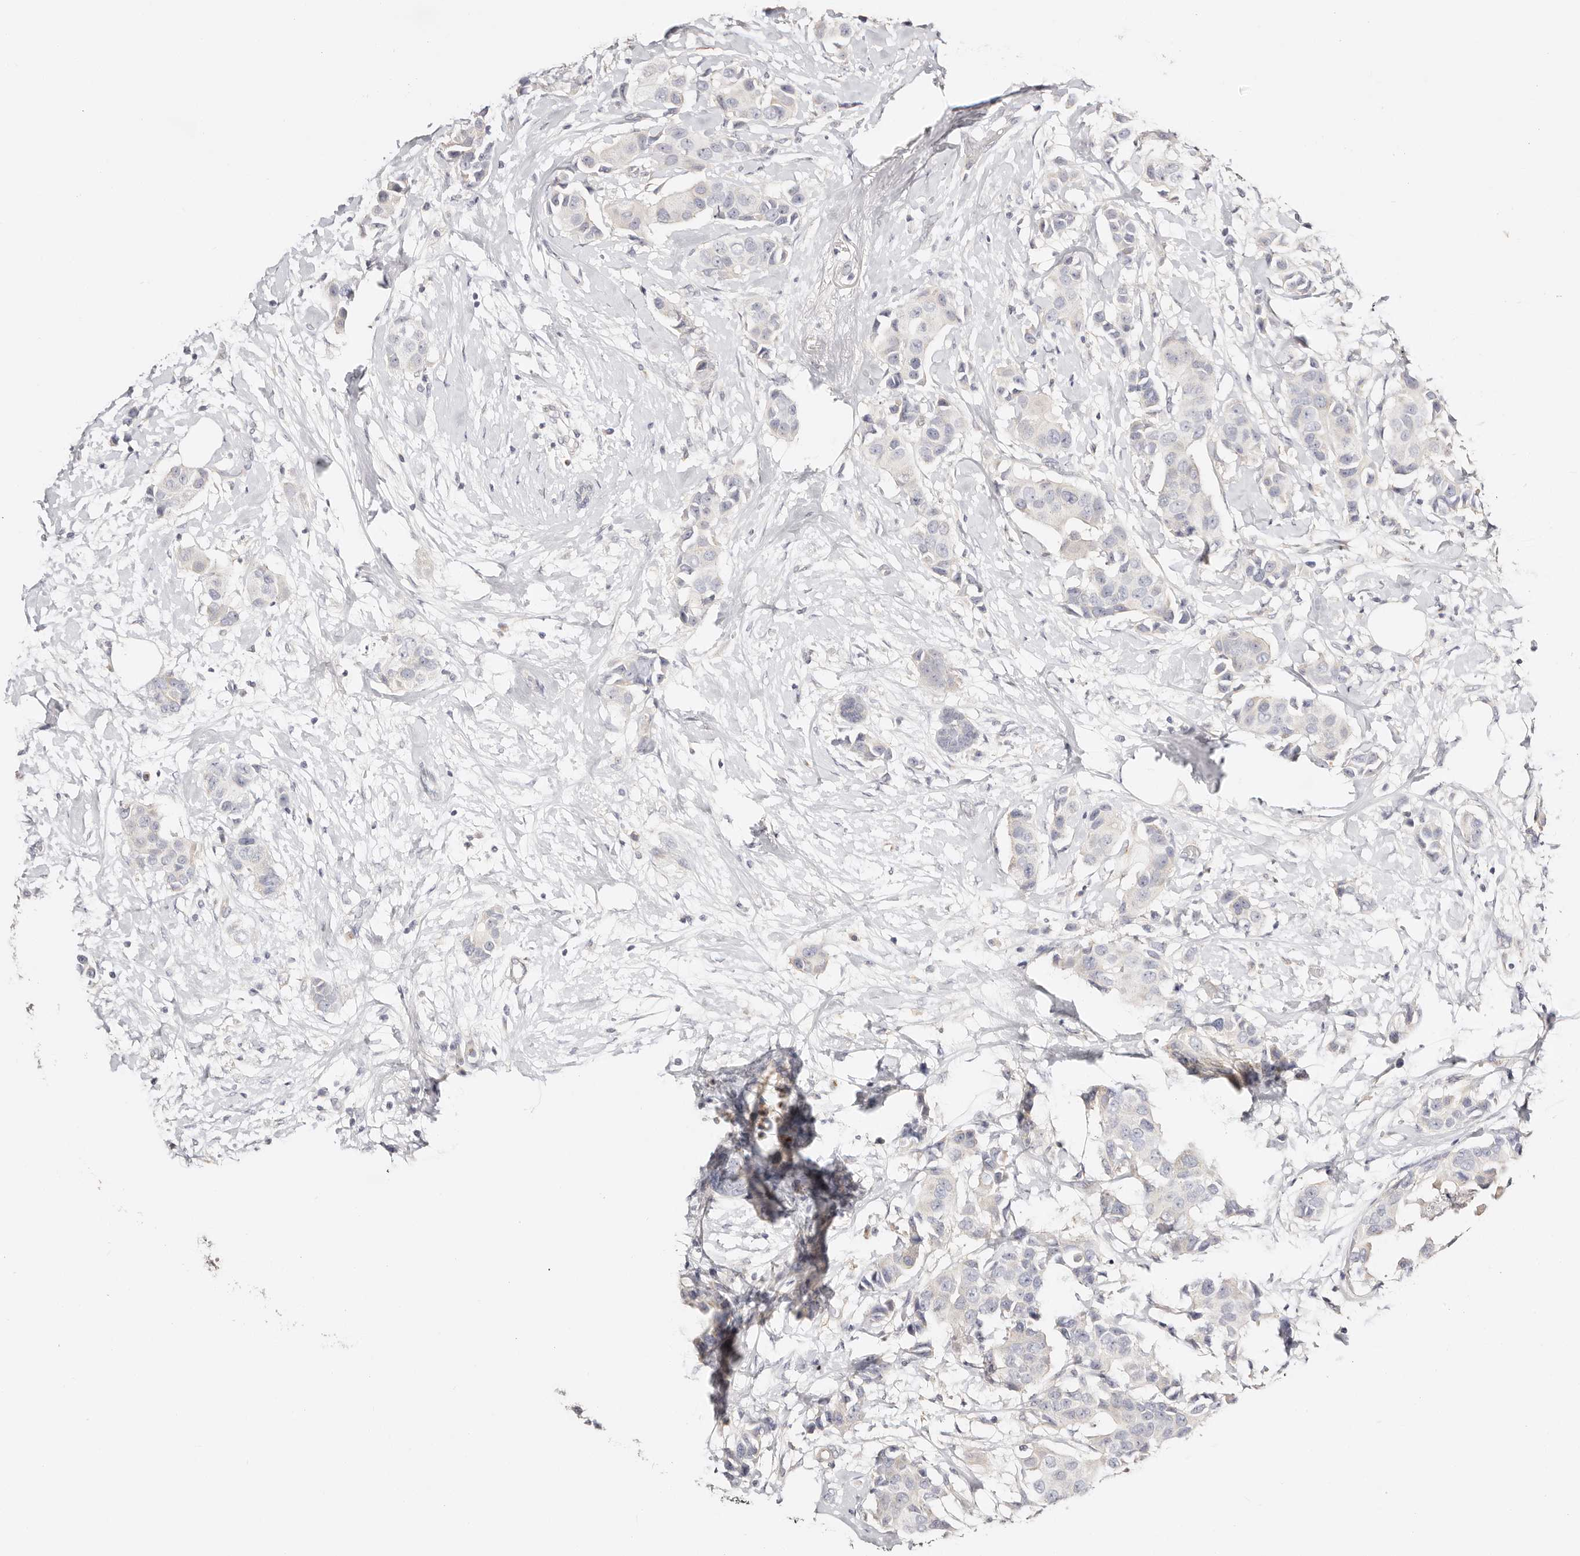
{"staining": {"intensity": "negative", "quantity": "none", "location": "none"}, "tissue": "breast cancer", "cell_type": "Tumor cells", "image_type": "cancer", "snomed": [{"axis": "morphology", "description": "Normal tissue, NOS"}, {"axis": "morphology", "description": "Duct carcinoma"}, {"axis": "topography", "description": "Breast"}], "caption": "The immunohistochemistry (IHC) micrograph has no significant positivity in tumor cells of breast invasive ductal carcinoma tissue.", "gene": "DNASE1", "patient": {"sex": "female", "age": 39}}